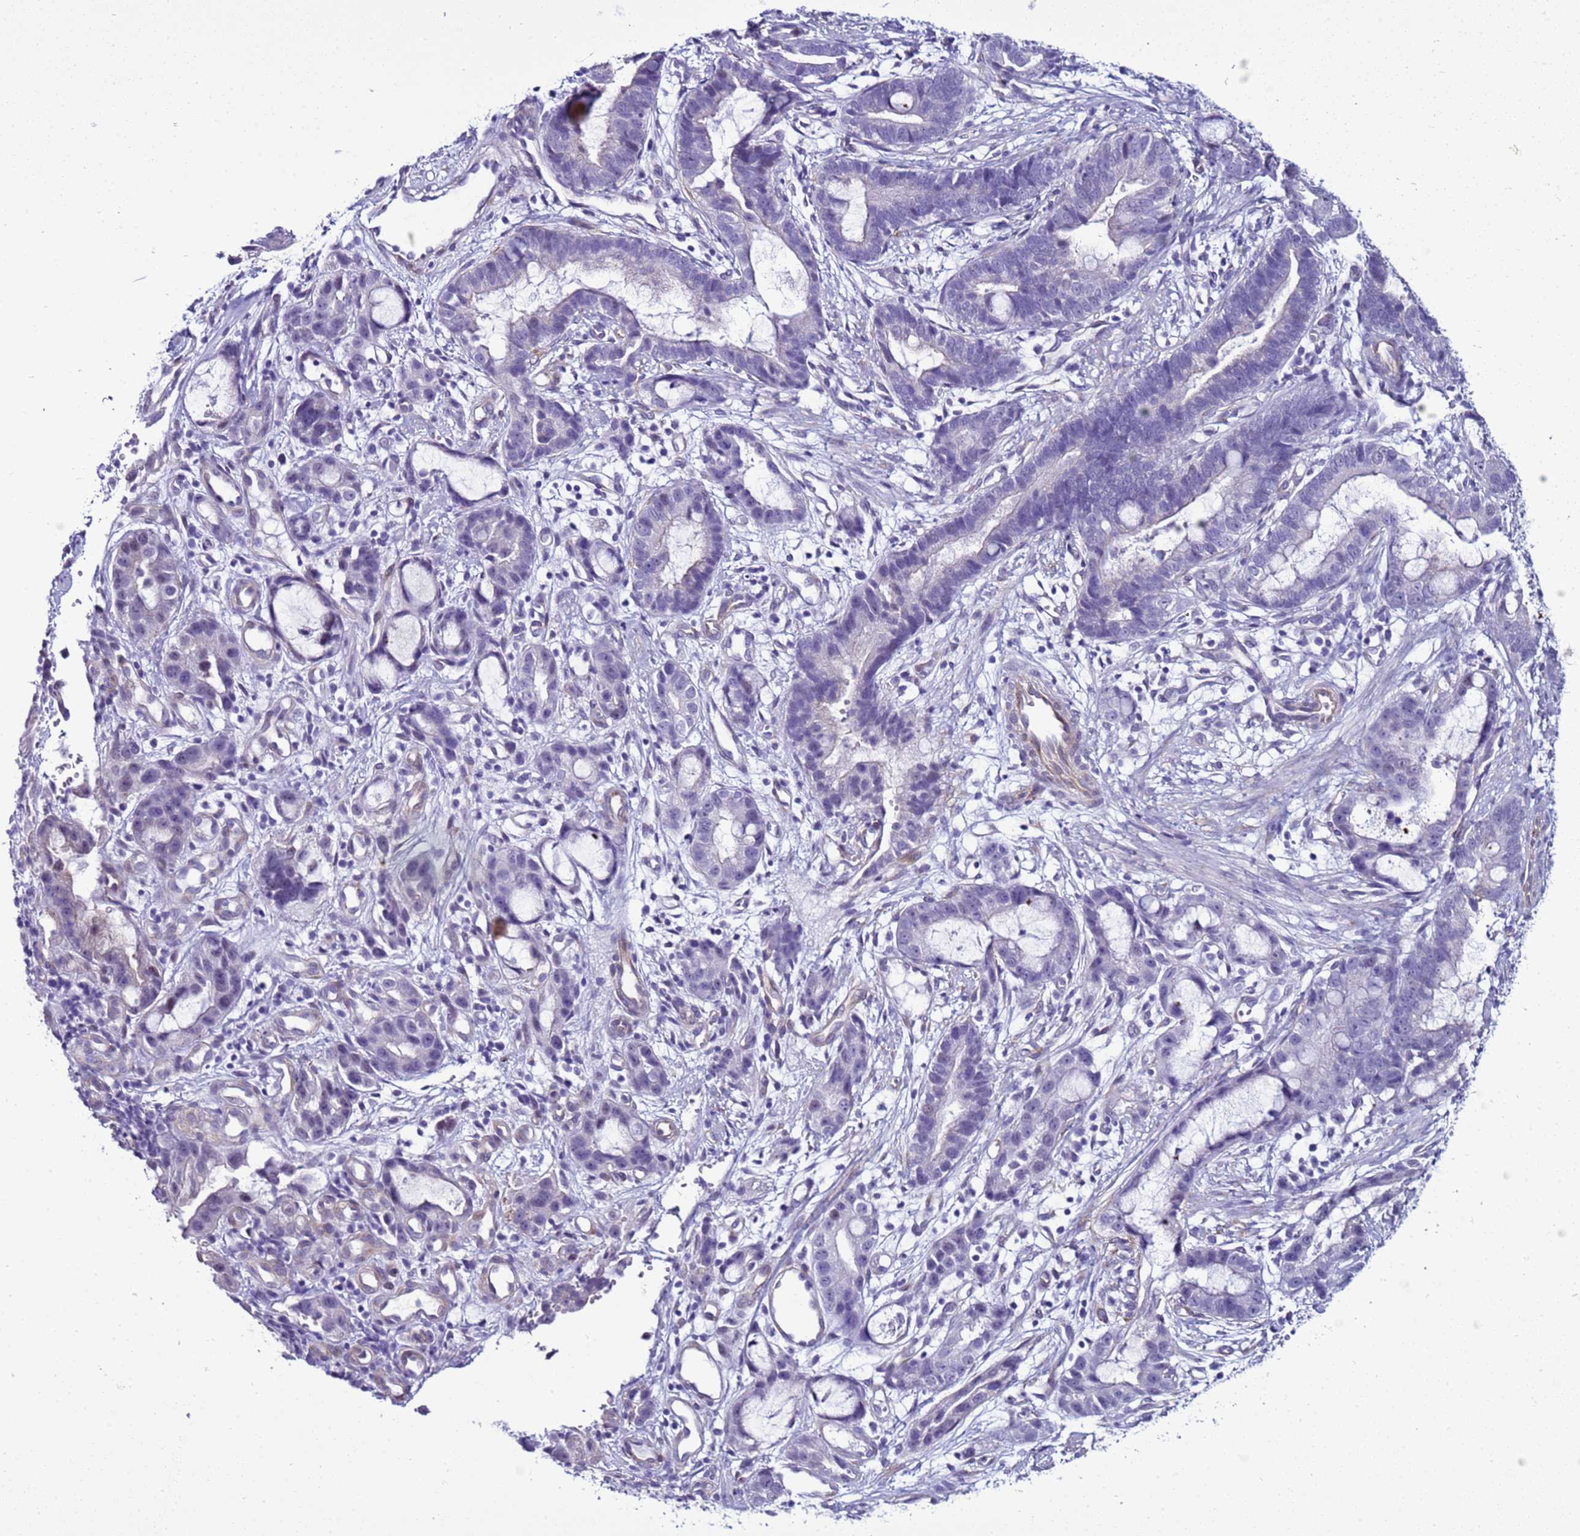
{"staining": {"intensity": "negative", "quantity": "none", "location": "none"}, "tissue": "stomach cancer", "cell_type": "Tumor cells", "image_type": "cancer", "snomed": [{"axis": "morphology", "description": "Adenocarcinoma, NOS"}, {"axis": "topography", "description": "Stomach"}], "caption": "Tumor cells show no significant protein positivity in stomach cancer.", "gene": "LRRC10B", "patient": {"sex": "male", "age": 55}}